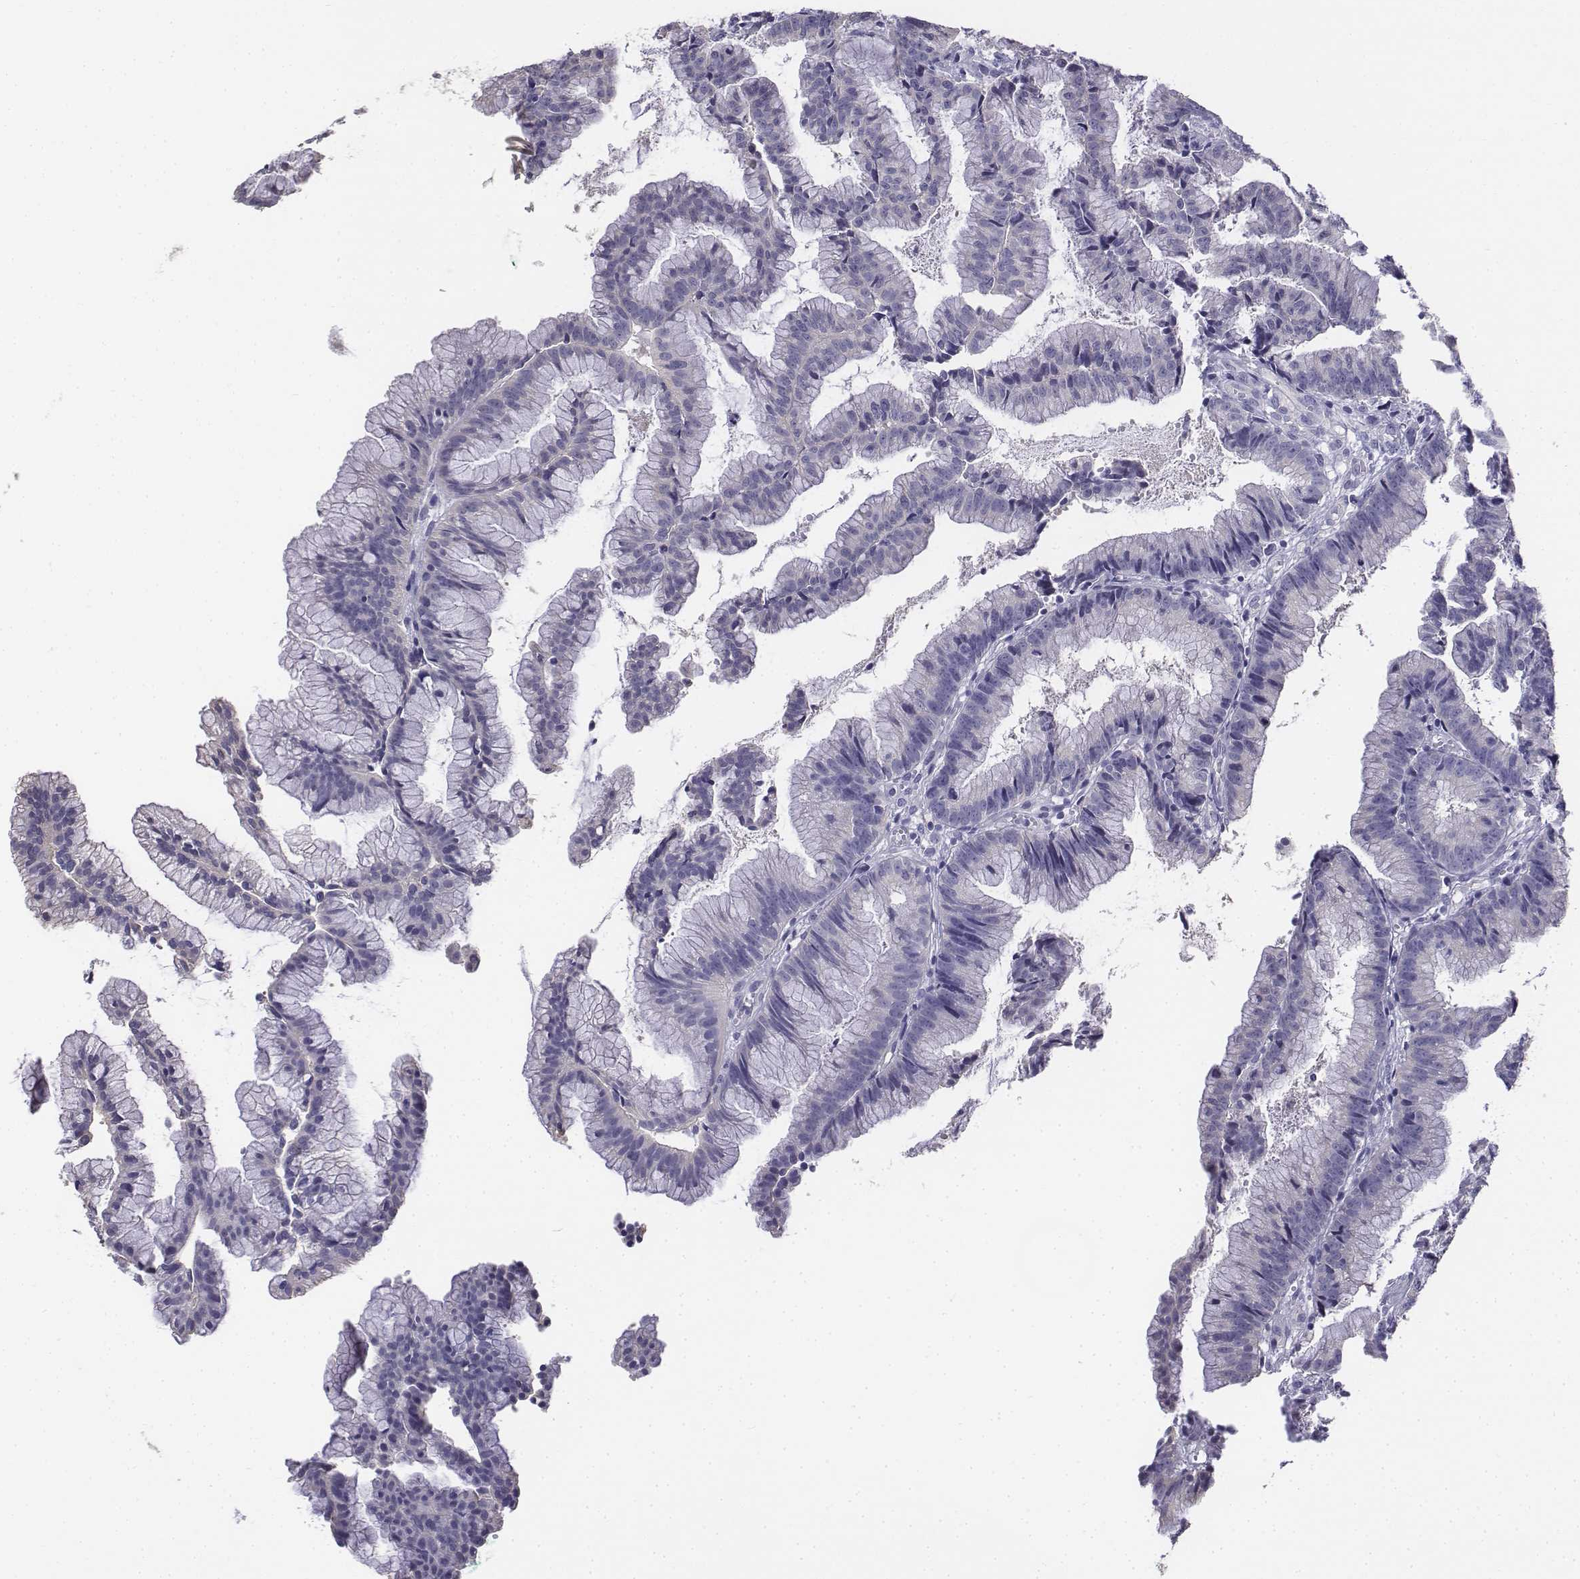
{"staining": {"intensity": "negative", "quantity": "none", "location": "none"}, "tissue": "colorectal cancer", "cell_type": "Tumor cells", "image_type": "cancer", "snomed": [{"axis": "morphology", "description": "Adenocarcinoma, NOS"}, {"axis": "topography", "description": "Colon"}], "caption": "This is an IHC photomicrograph of human adenocarcinoma (colorectal). There is no expression in tumor cells.", "gene": "LGSN", "patient": {"sex": "female", "age": 78}}